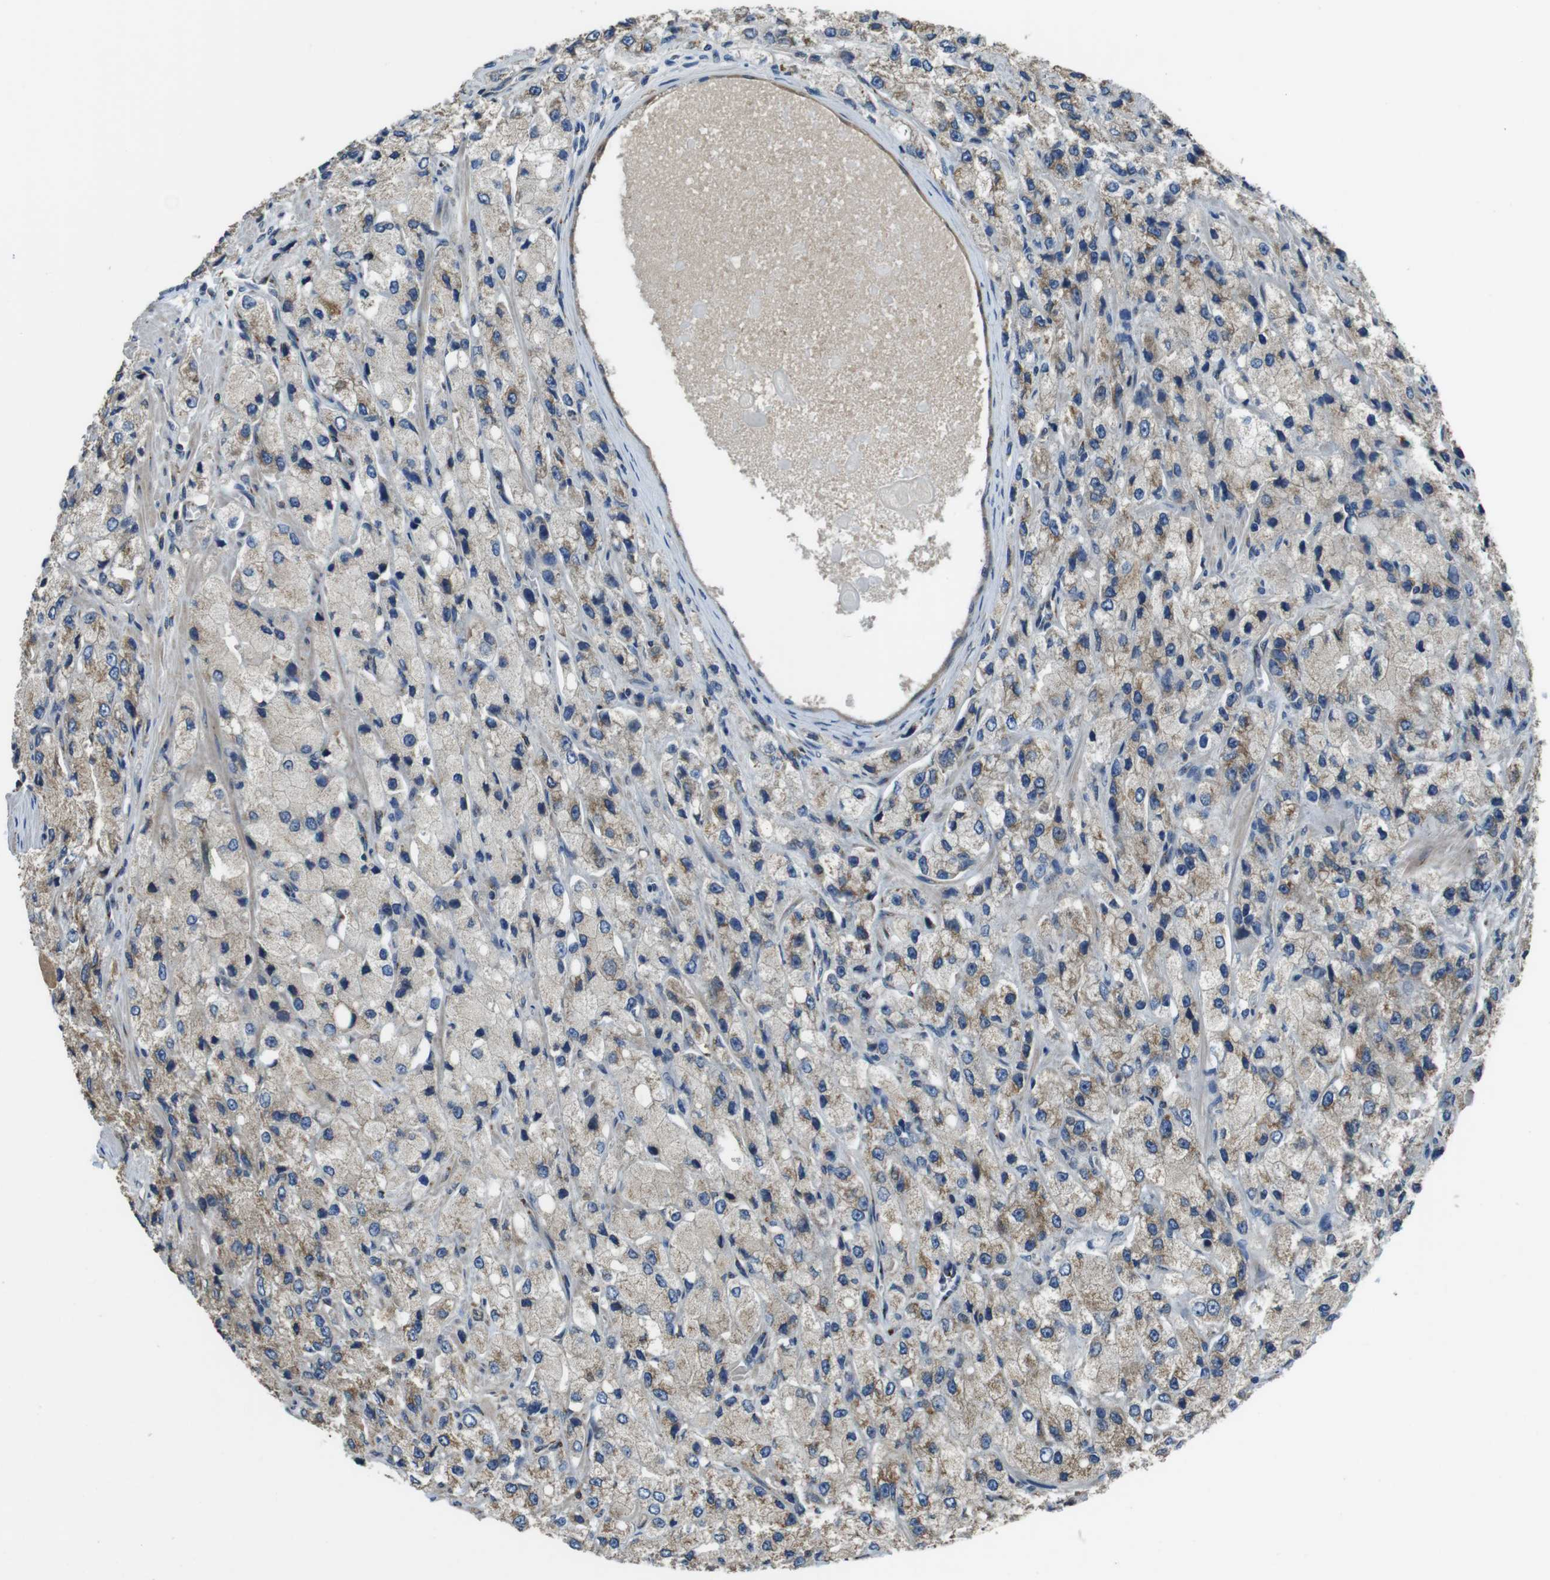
{"staining": {"intensity": "moderate", "quantity": "25%-75%", "location": "cytoplasmic/membranous"}, "tissue": "prostate cancer", "cell_type": "Tumor cells", "image_type": "cancer", "snomed": [{"axis": "morphology", "description": "Adenocarcinoma, High grade"}, {"axis": "topography", "description": "Prostate"}], "caption": "Protein staining shows moderate cytoplasmic/membranous expression in about 25%-75% of tumor cells in prostate adenocarcinoma (high-grade). Nuclei are stained in blue.", "gene": "RAB6A", "patient": {"sex": "male", "age": 58}}